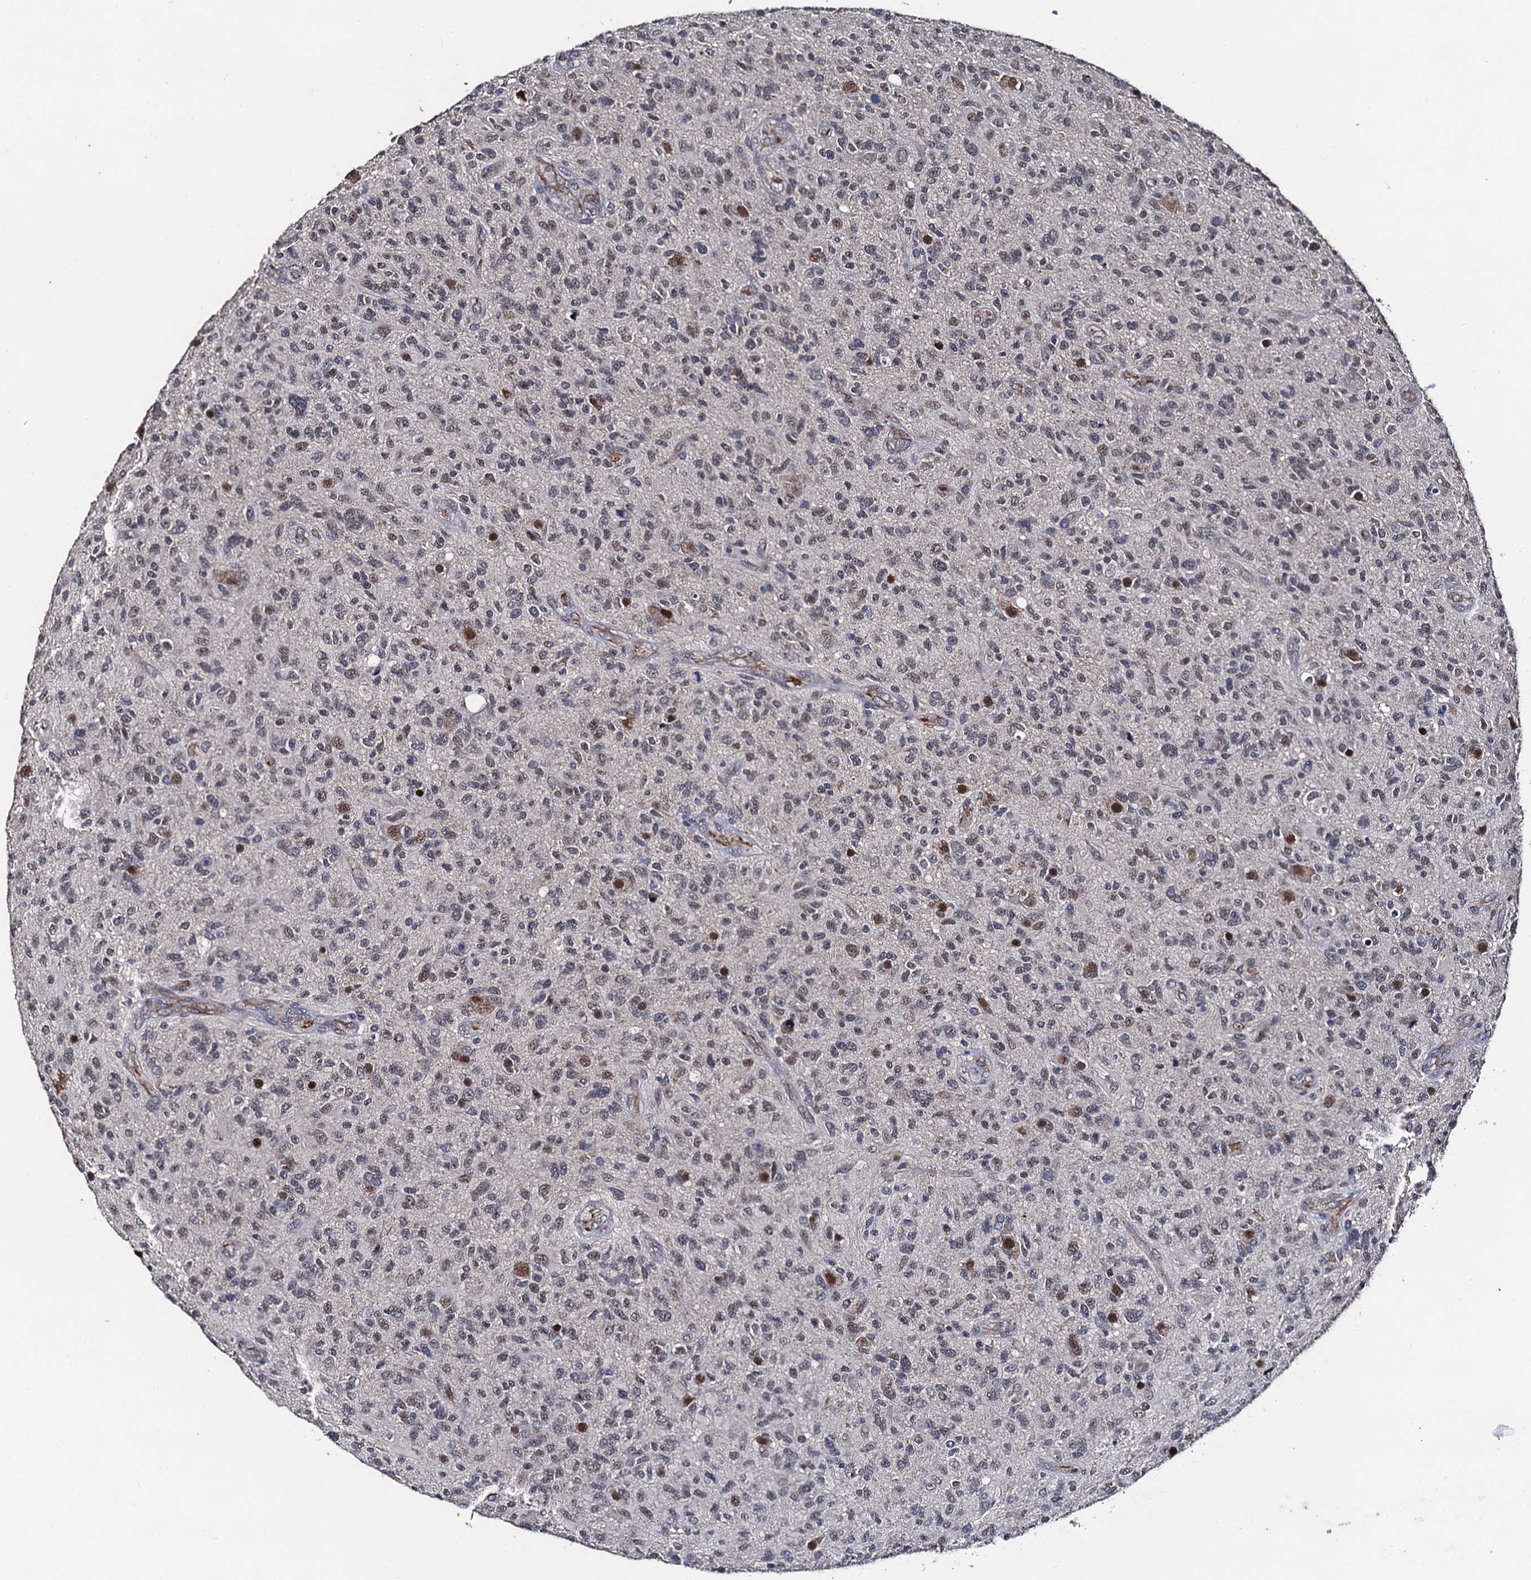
{"staining": {"intensity": "weak", "quantity": "25%-75%", "location": "nuclear"}, "tissue": "glioma", "cell_type": "Tumor cells", "image_type": "cancer", "snomed": [{"axis": "morphology", "description": "Glioma, malignant, High grade"}, {"axis": "topography", "description": "Brain"}], "caption": "Brown immunohistochemical staining in malignant glioma (high-grade) demonstrates weak nuclear staining in about 25%-75% of tumor cells.", "gene": "PPTC7", "patient": {"sex": "male", "age": 47}}